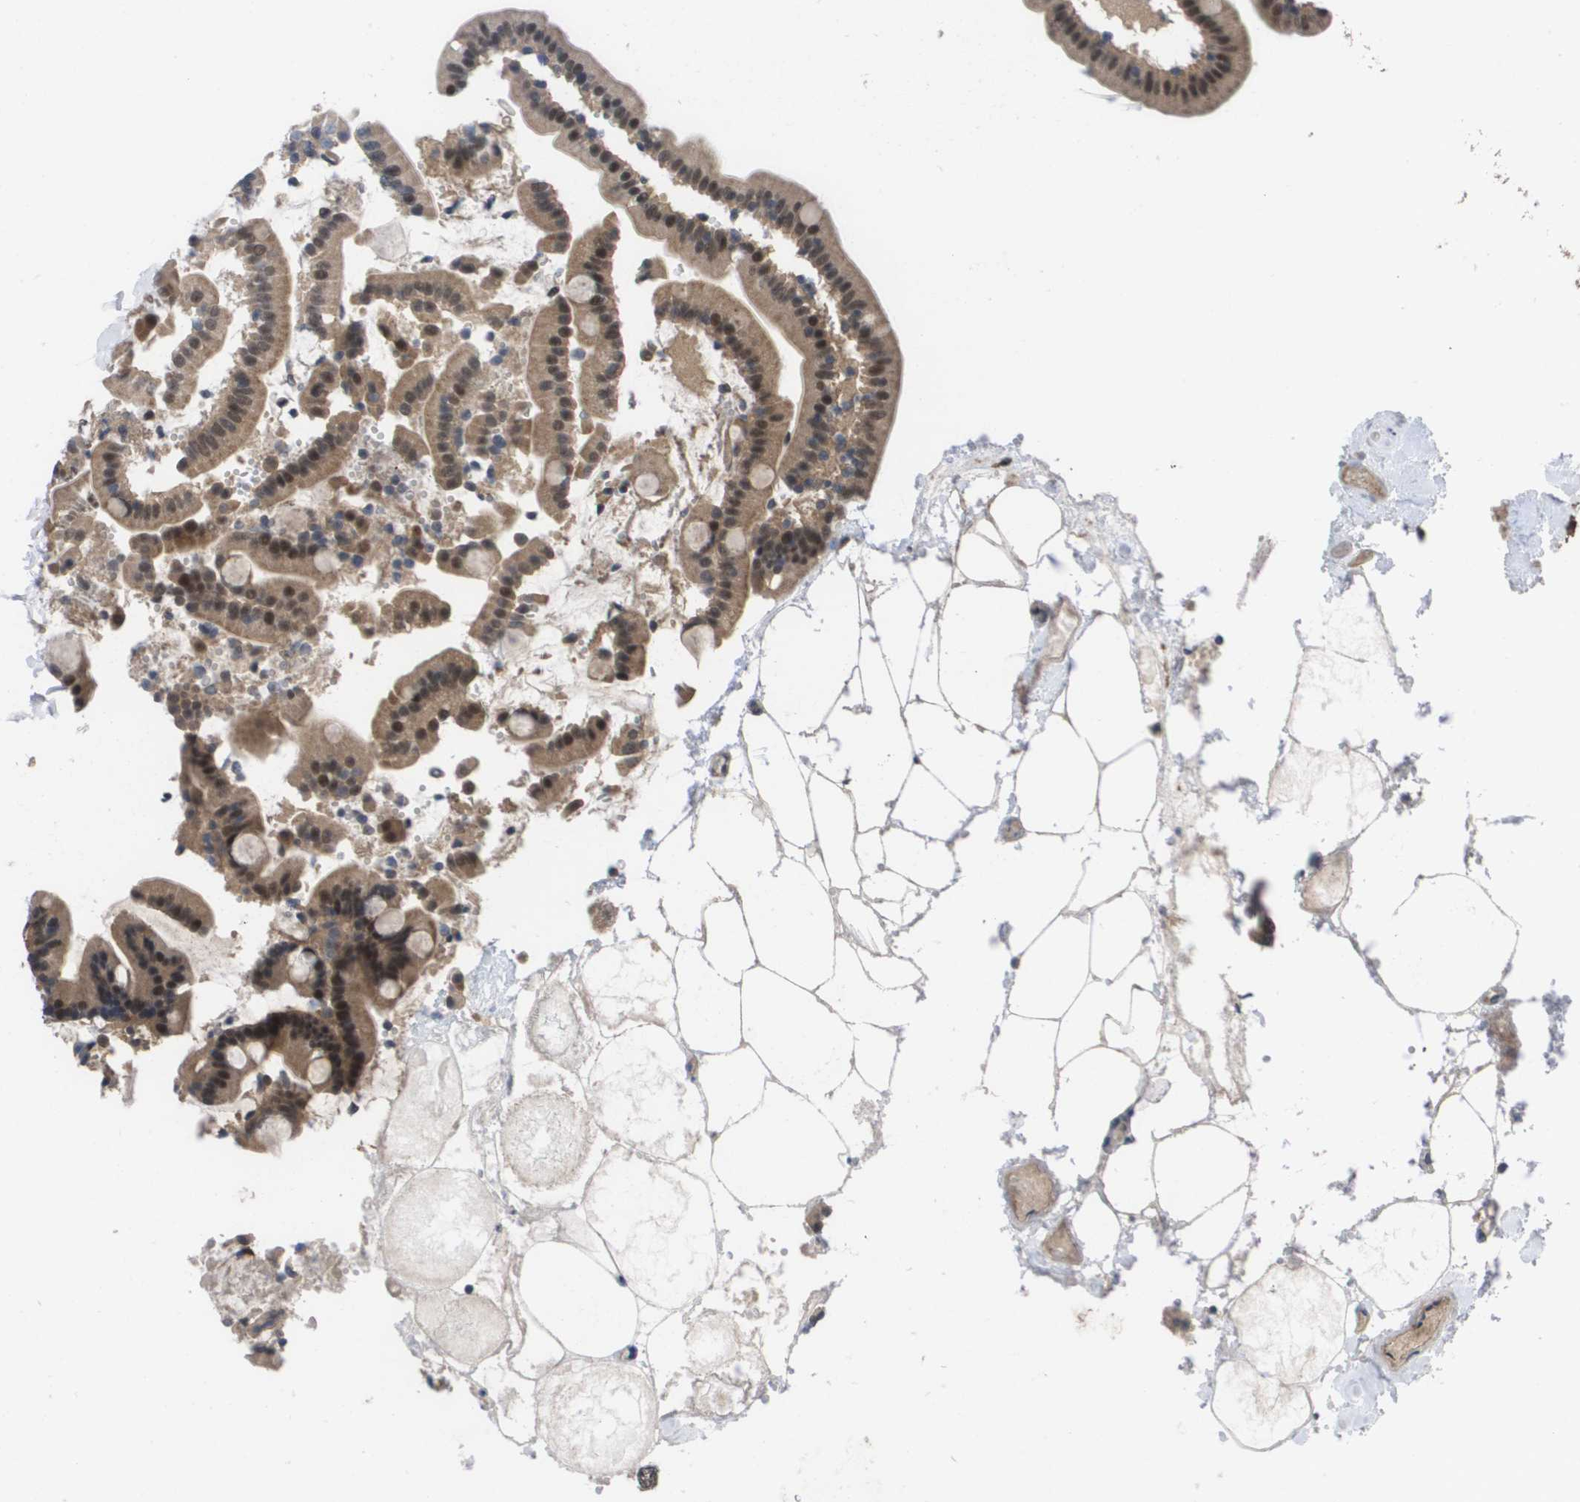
{"staining": {"intensity": "moderate", "quantity": ">75%", "location": "cytoplasmic/membranous,nuclear"}, "tissue": "duodenum", "cell_type": "Glandular cells", "image_type": "normal", "snomed": [{"axis": "morphology", "description": "Normal tissue, NOS"}, {"axis": "topography", "description": "Duodenum"}], "caption": "An immunohistochemistry micrograph of benign tissue is shown. Protein staining in brown highlights moderate cytoplasmic/membranous,nuclear positivity in duodenum within glandular cells.", "gene": "AMBRA1", "patient": {"sex": "male", "age": 54}}